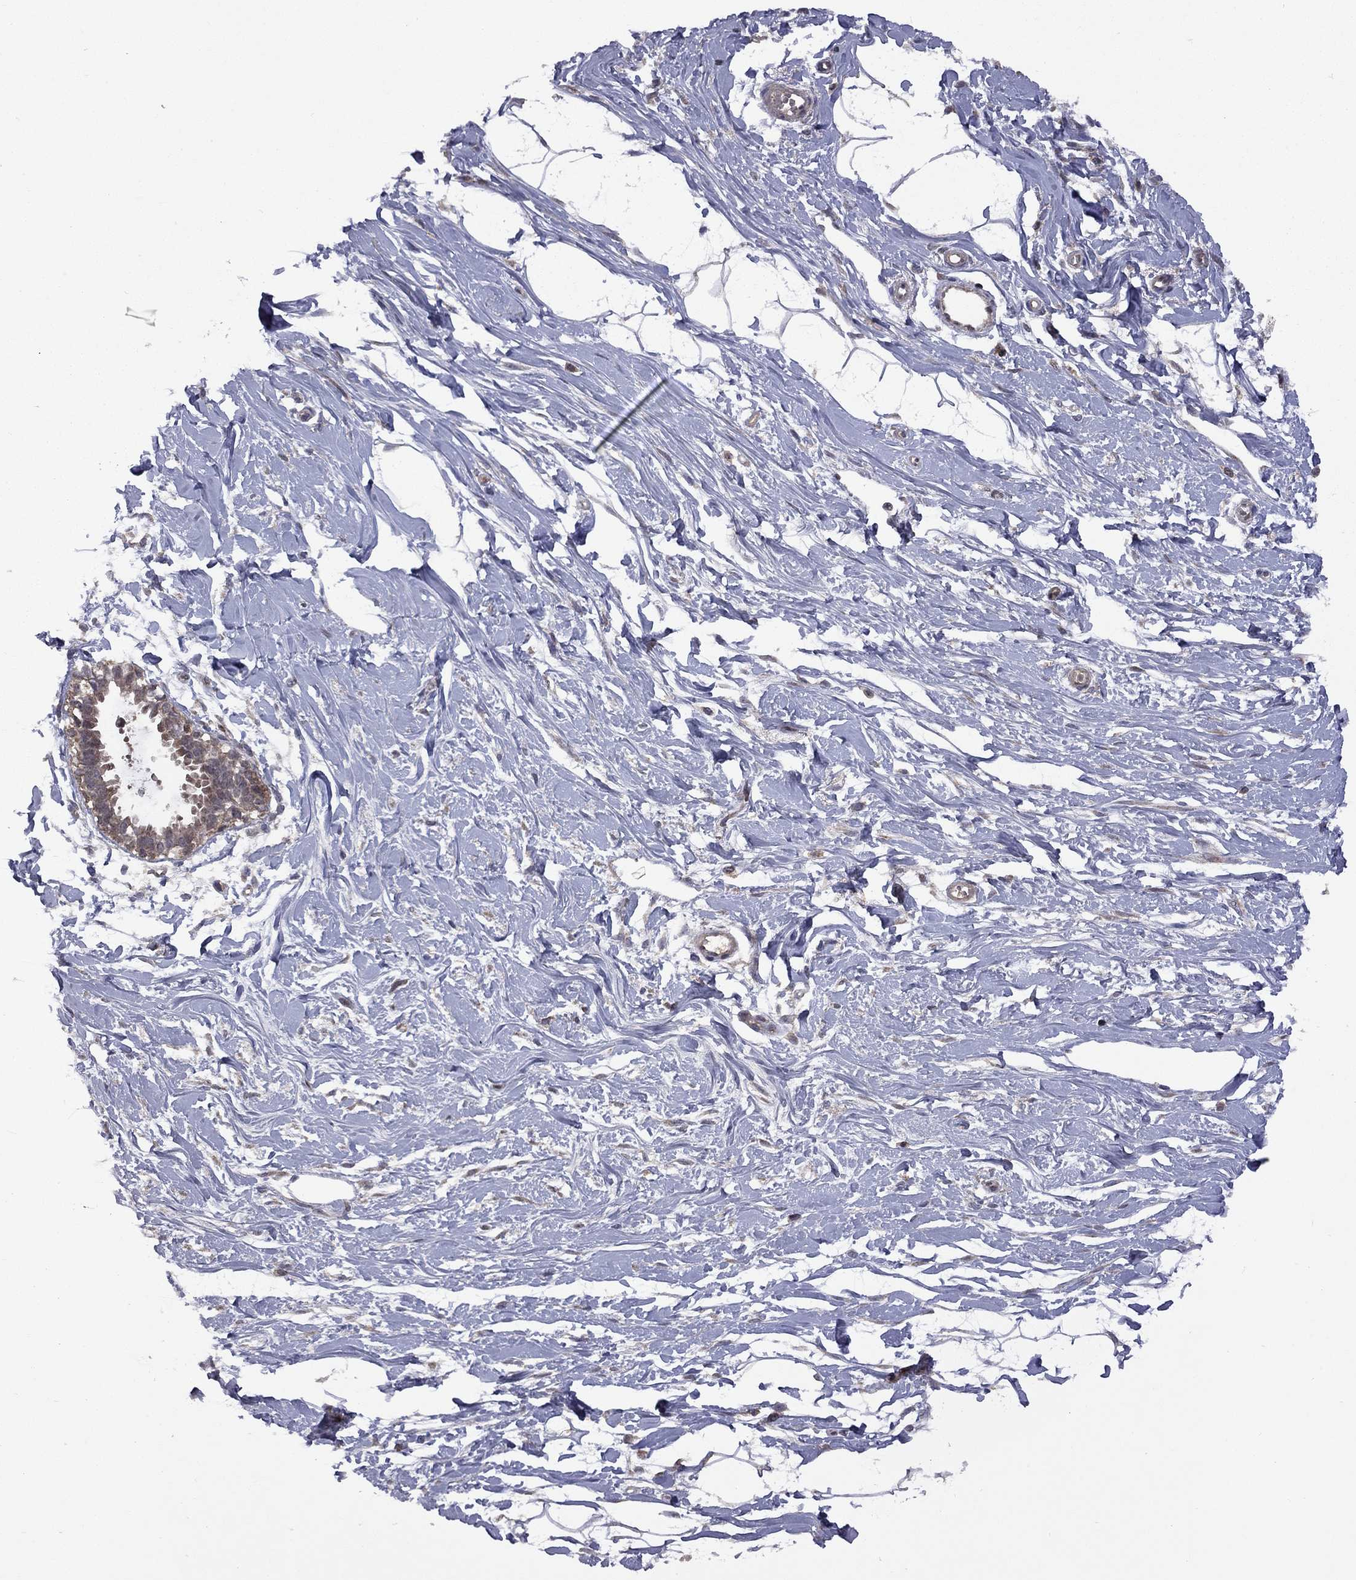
{"staining": {"intensity": "negative", "quantity": "none", "location": "none"}, "tissue": "breast", "cell_type": "Adipocytes", "image_type": "normal", "snomed": [{"axis": "morphology", "description": "Normal tissue, NOS"}, {"axis": "topography", "description": "Breast"}], "caption": "Adipocytes show no significant expression in normal breast. Brightfield microscopy of IHC stained with DAB (3,3'-diaminobenzidine) (brown) and hematoxylin (blue), captured at high magnification.", "gene": "IPP", "patient": {"sex": "female", "age": 49}}